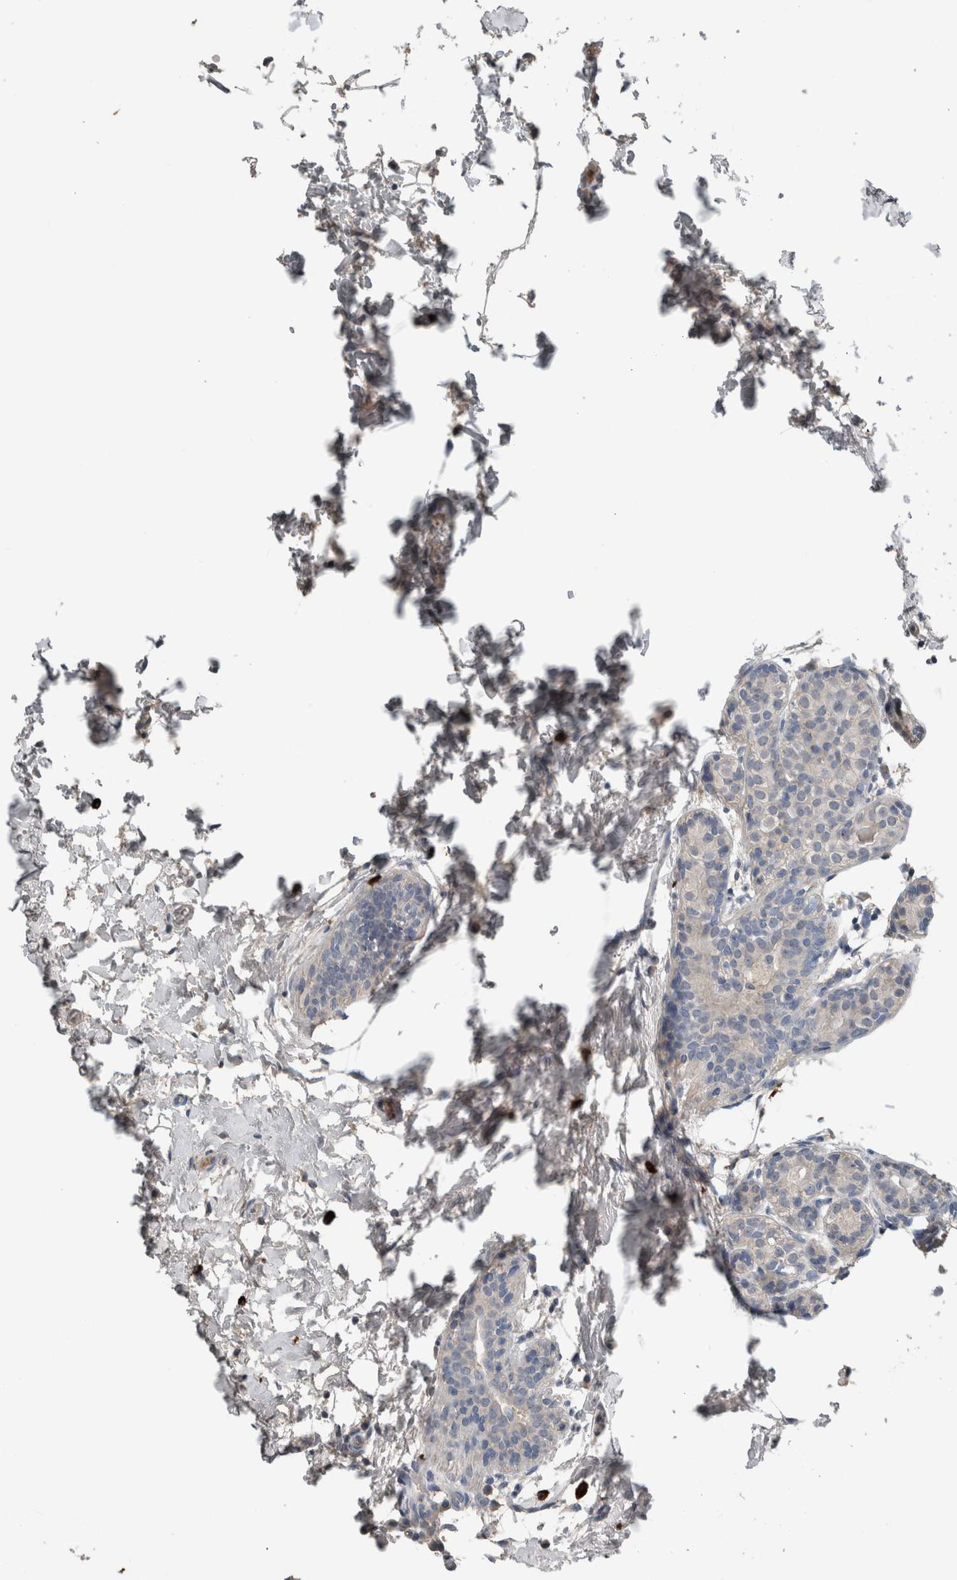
{"staining": {"intensity": "negative", "quantity": "none", "location": "none"}, "tissue": "breast cancer", "cell_type": "Tumor cells", "image_type": "cancer", "snomed": [{"axis": "morphology", "description": "Duct carcinoma"}, {"axis": "topography", "description": "Breast"}], "caption": "IHC of breast infiltrating ductal carcinoma demonstrates no staining in tumor cells. (DAB (3,3'-diaminobenzidine) immunohistochemistry with hematoxylin counter stain).", "gene": "CRNN", "patient": {"sex": "female", "age": 62}}